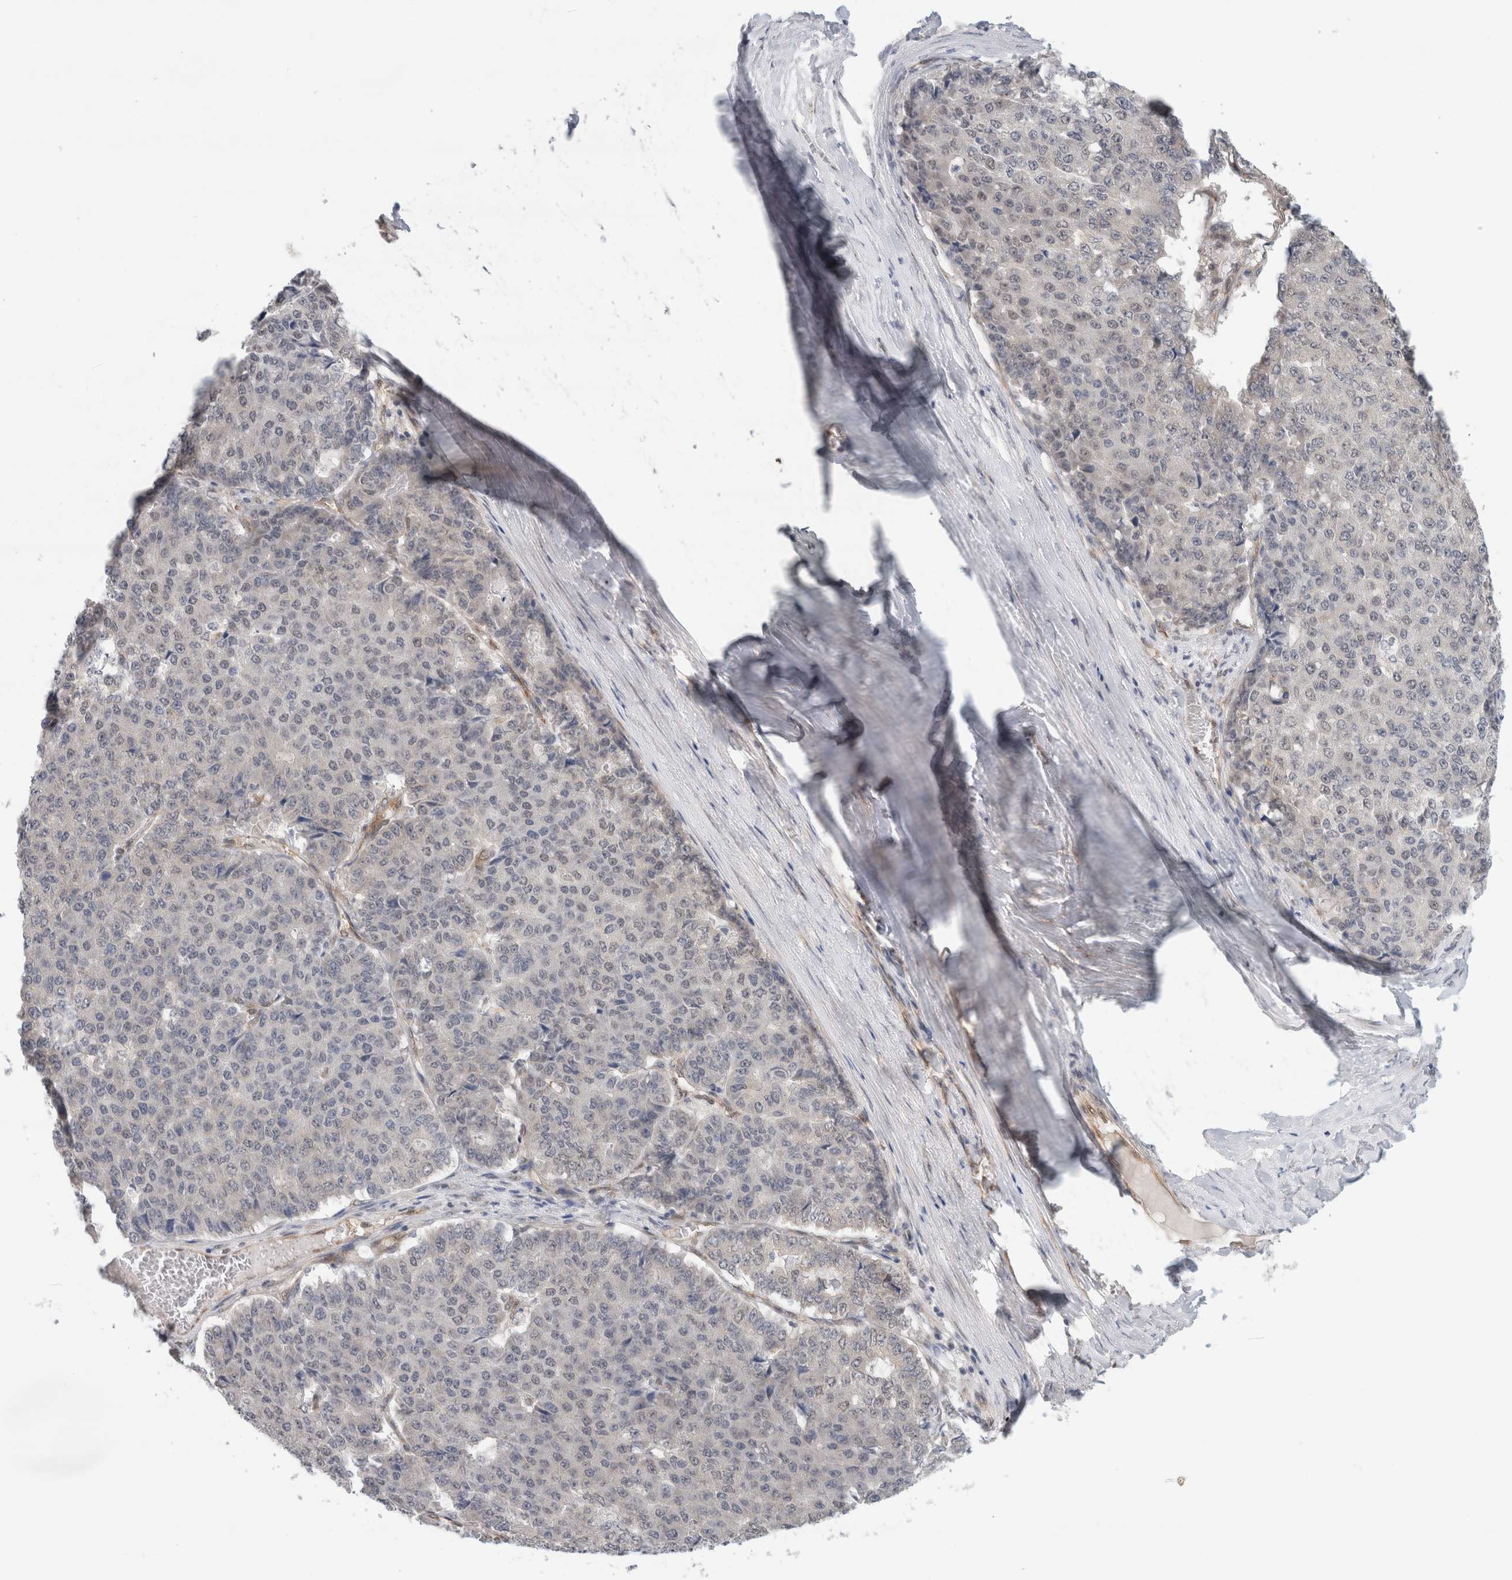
{"staining": {"intensity": "negative", "quantity": "none", "location": "none"}, "tissue": "pancreatic cancer", "cell_type": "Tumor cells", "image_type": "cancer", "snomed": [{"axis": "morphology", "description": "Adenocarcinoma, NOS"}, {"axis": "topography", "description": "Pancreas"}], "caption": "Immunohistochemistry (IHC) of human pancreatic cancer (adenocarcinoma) demonstrates no expression in tumor cells. Nuclei are stained in blue.", "gene": "EIF4G3", "patient": {"sex": "male", "age": 50}}